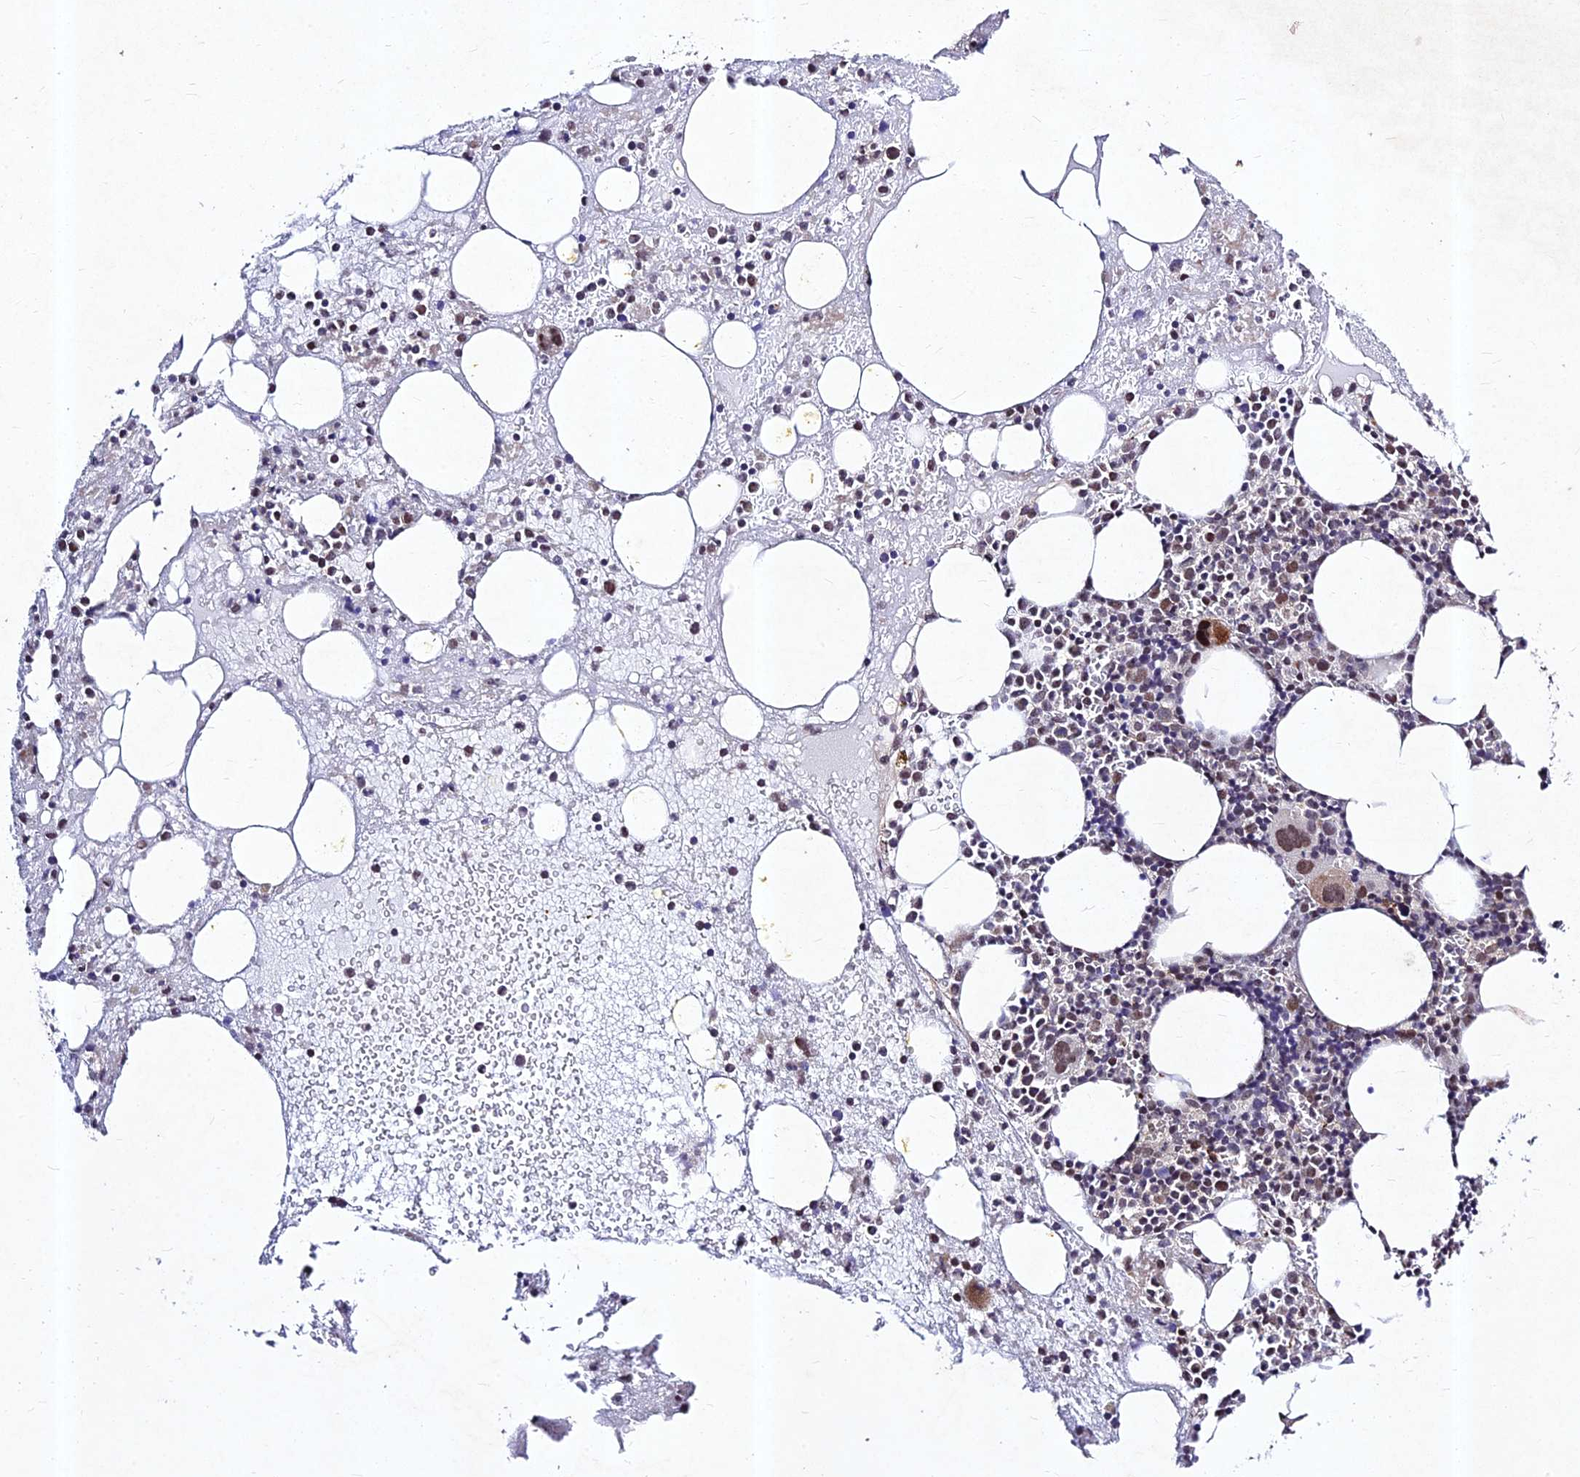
{"staining": {"intensity": "moderate", "quantity": "<25%", "location": "nuclear"}, "tissue": "bone marrow", "cell_type": "Hematopoietic cells", "image_type": "normal", "snomed": [{"axis": "morphology", "description": "Normal tissue, NOS"}, {"axis": "topography", "description": "Bone marrow"}], "caption": "Protein analysis of normal bone marrow exhibits moderate nuclear expression in about <25% of hematopoietic cells. (DAB (3,3'-diaminobenzidine) IHC, brown staining for protein, blue staining for nuclei).", "gene": "RAVER1", "patient": {"sex": "male", "age": 61}}